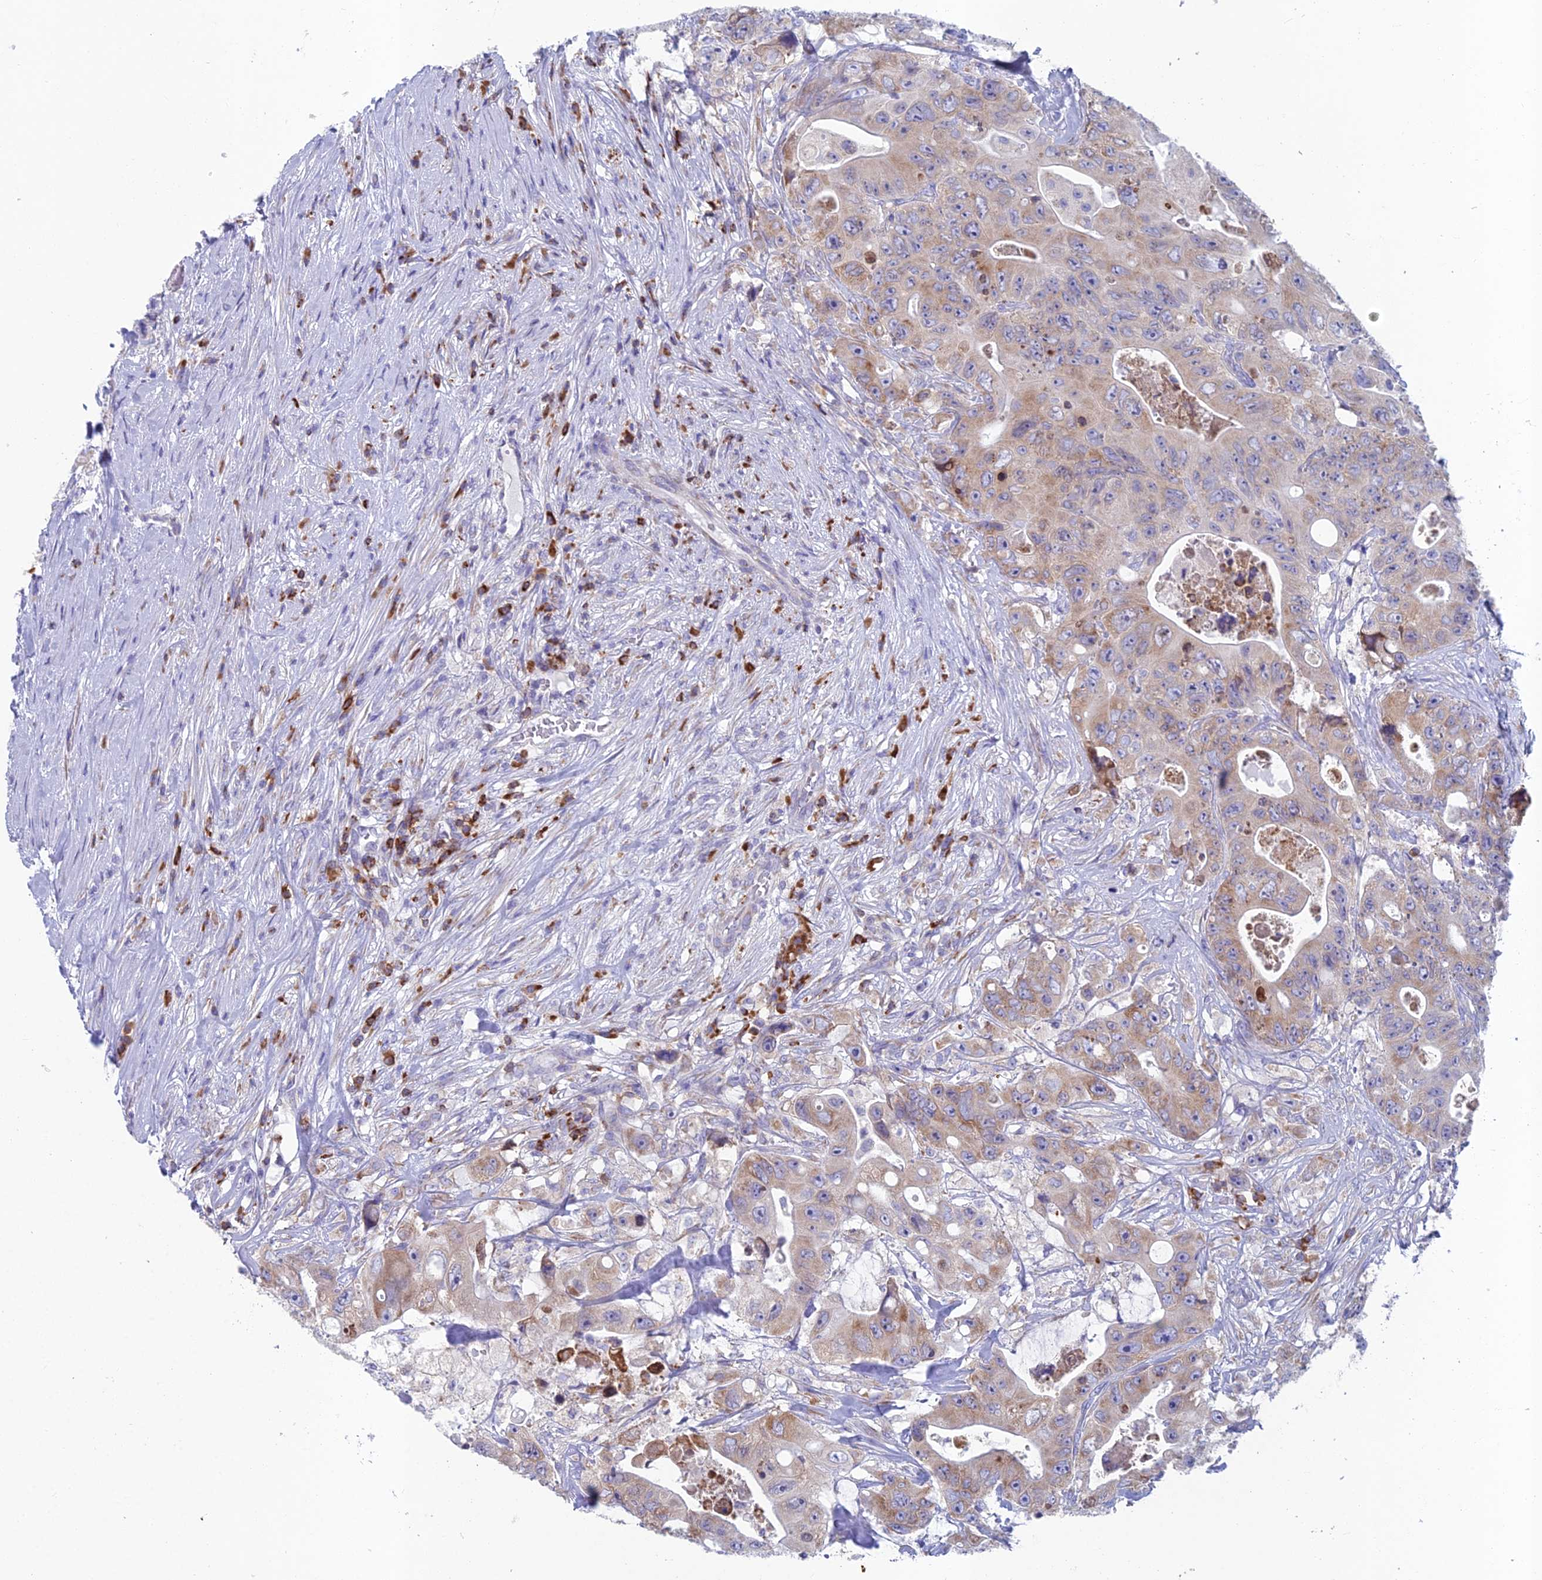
{"staining": {"intensity": "weak", "quantity": ">75%", "location": "cytoplasmic/membranous"}, "tissue": "colorectal cancer", "cell_type": "Tumor cells", "image_type": "cancer", "snomed": [{"axis": "morphology", "description": "Adenocarcinoma, NOS"}, {"axis": "topography", "description": "Colon"}], "caption": "Tumor cells exhibit low levels of weak cytoplasmic/membranous expression in about >75% of cells in human colorectal adenocarcinoma.", "gene": "ABI3BP", "patient": {"sex": "female", "age": 46}}